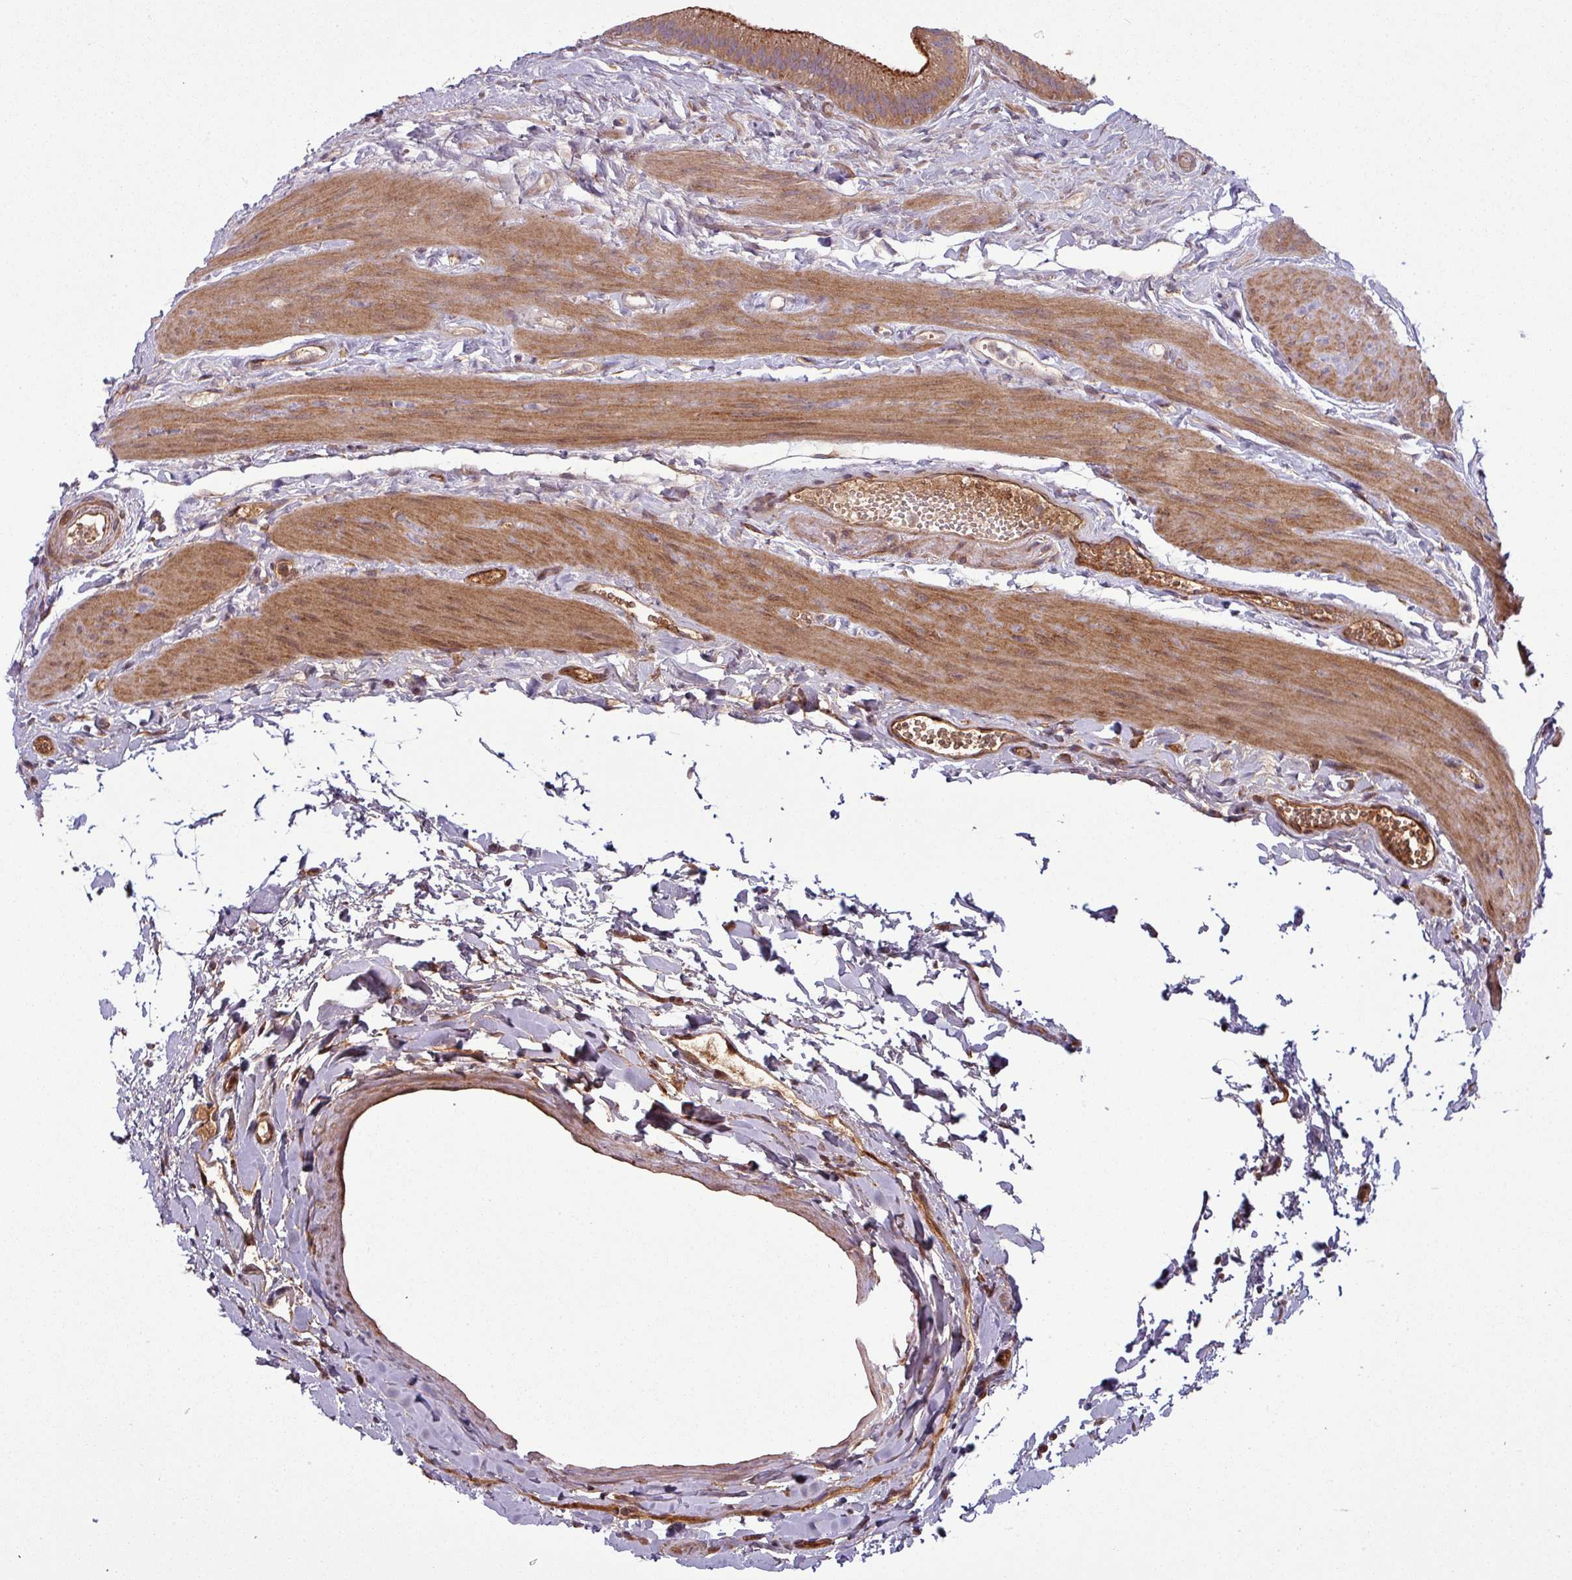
{"staining": {"intensity": "strong", "quantity": ">75%", "location": "cytoplasmic/membranous"}, "tissue": "gallbladder", "cell_type": "Glandular cells", "image_type": "normal", "snomed": [{"axis": "morphology", "description": "Normal tissue, NOS"}, {"axis": "topography", "description": "Gallbladder"}], "caption": "Glandular cells demonstrate high levels of strong cytoplasmic/membranous expression in about >75% of cells in normal gallbladder. (DAB IHC, brown staining for protein, blue staining for nuclei).", "gene": "SNRNP25", "patient": {"sex": "female", "age": 54}}